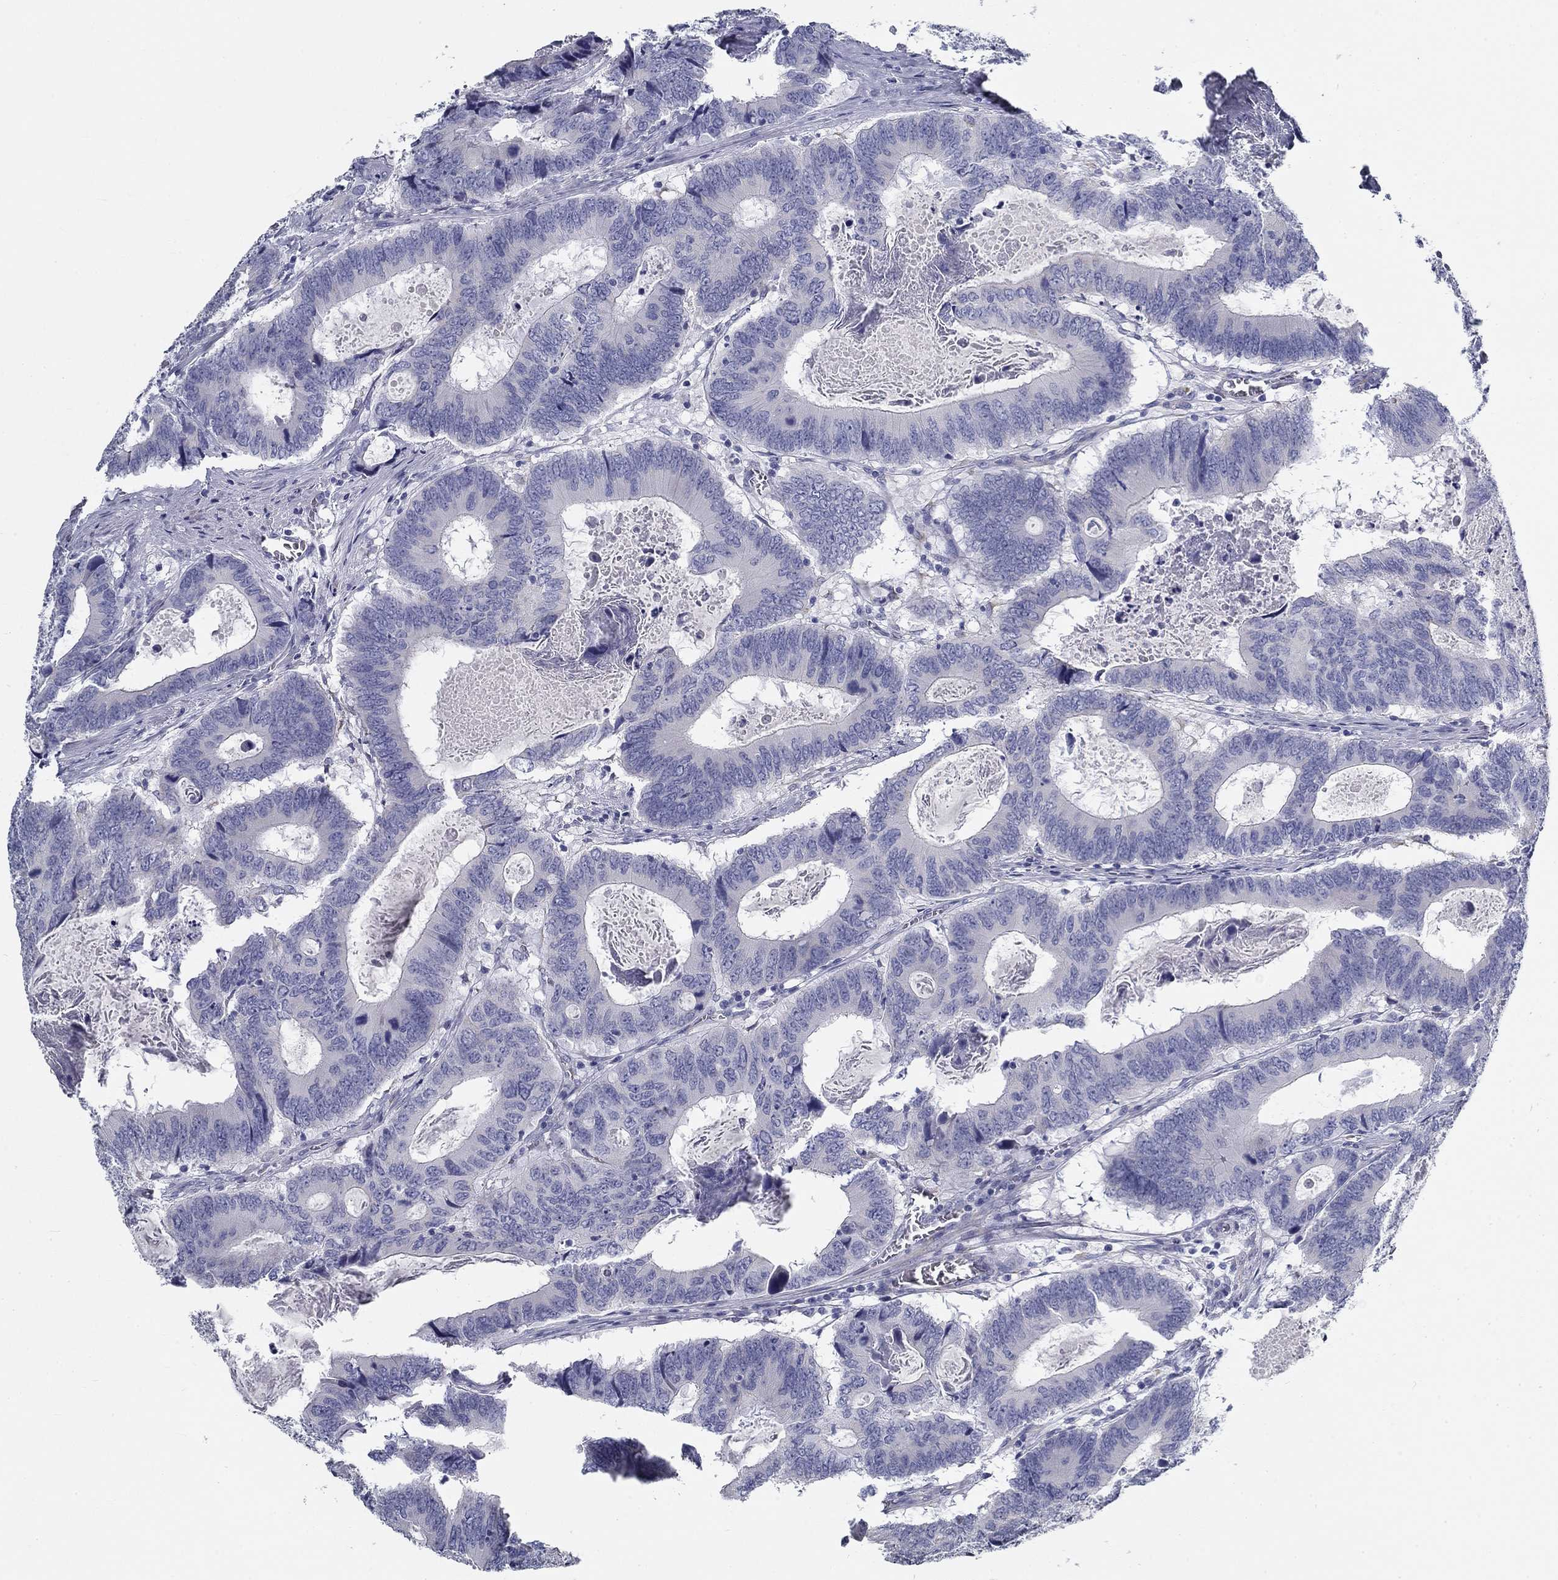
{"staining": {"intensity": "negative", "quantity": "none", "location": "none"}, "tissue": "colorectal cancer", "cell_type": "Tumor cells", "image_type": "cancer", "snomed": [{"axis": "morphology", "description": "Adenocarcinoma, NOS"}, {"axis": "topography", "description": "Colon"}], "caption": "Immunohistochemistry (IHC) micrograph of human colorectal cancer stained for a protein (brown), which exhibits no expression in tumor cells. (Stains: DAB (3,3'-diaminobenzidine) immunohistochemistry (IHC) with hematoxylin counter stain, Microscopy: brightfield microscopy at high magnification).", "gene": "GALNTL5", "patient": {"sex": "female", "age": 82}}